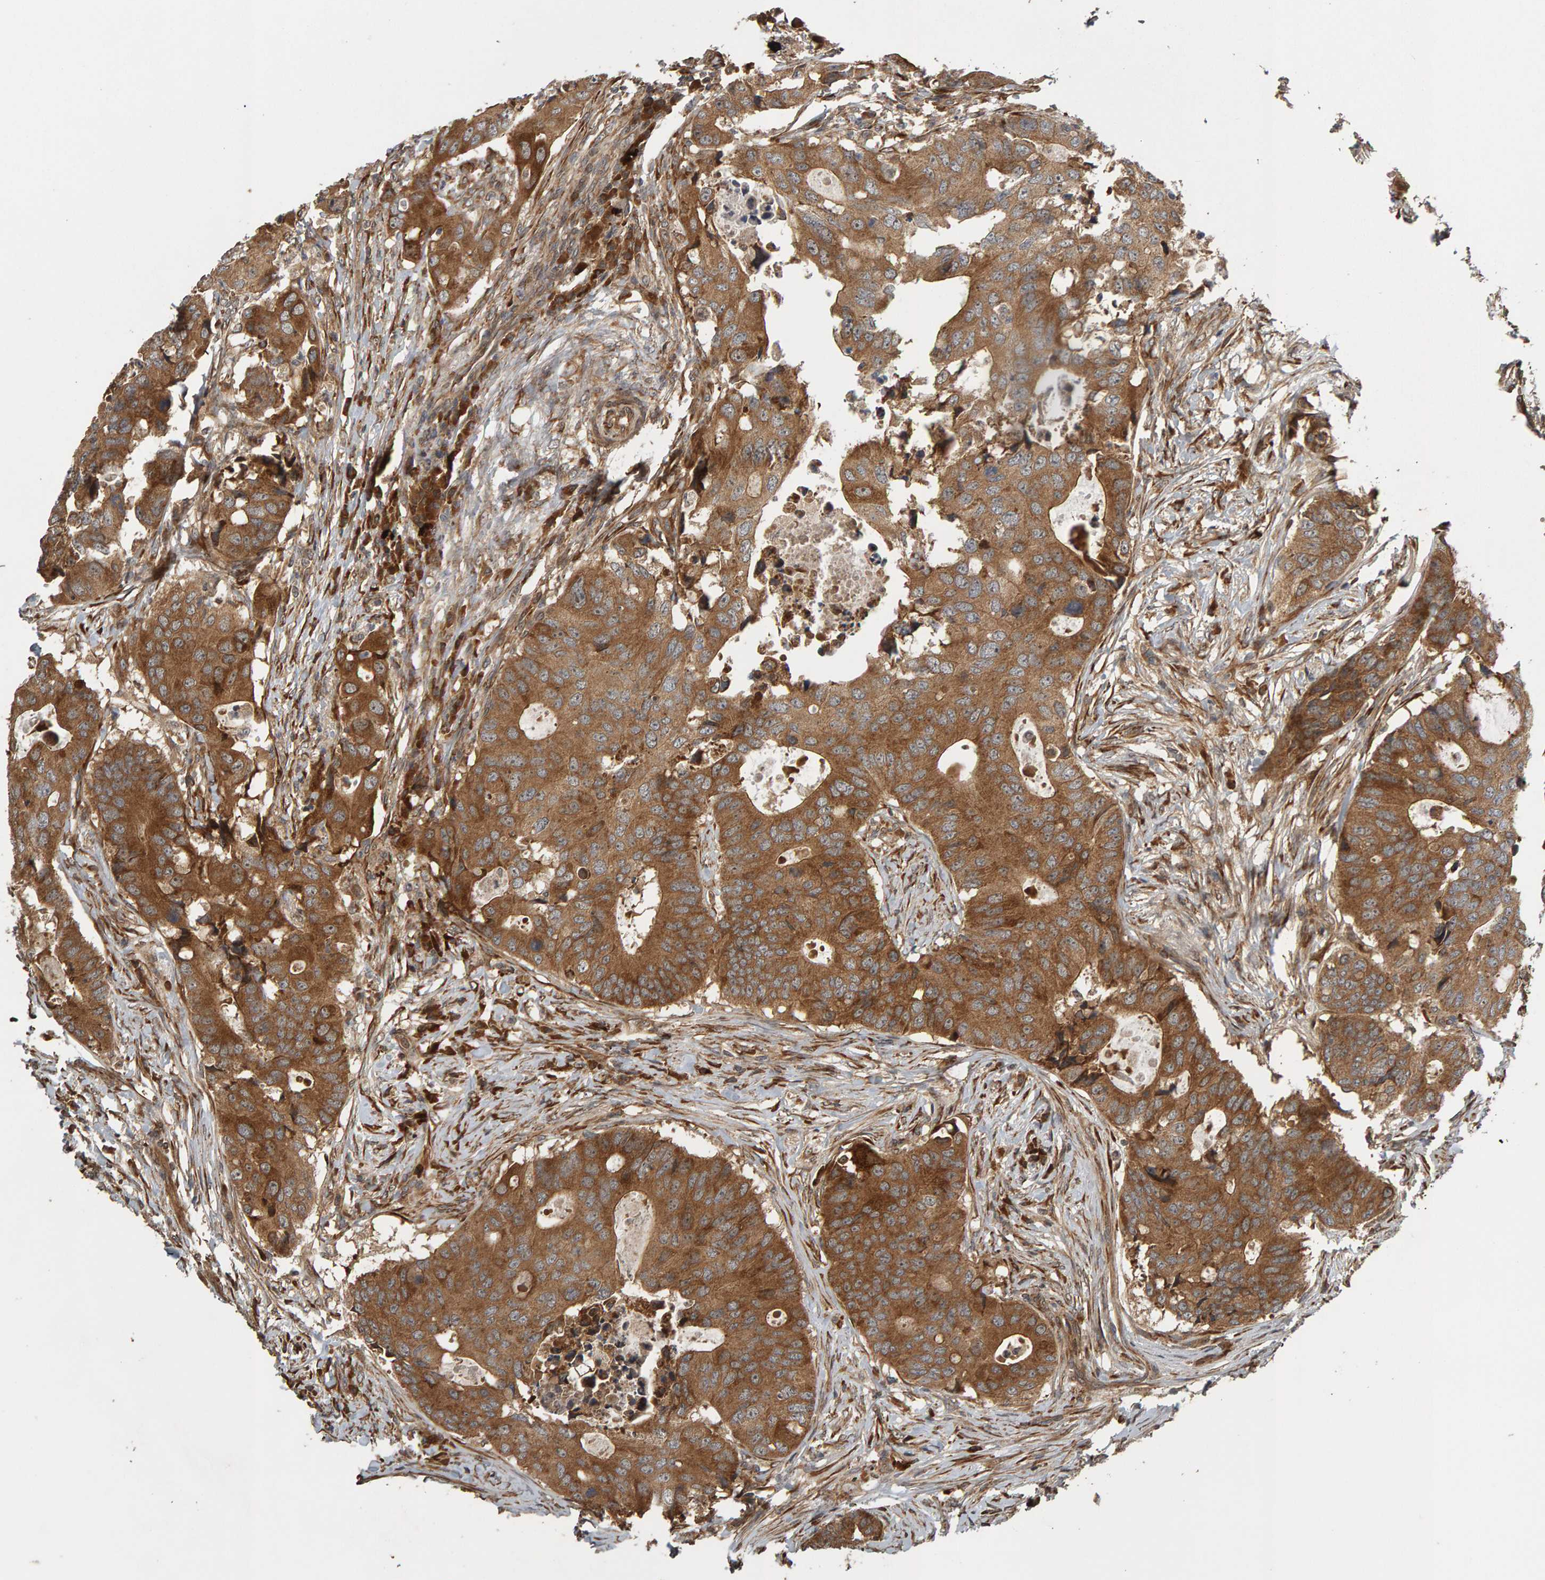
{"staining": {"intensity": "moderate", "quantity": ">75%", "location": "cytoplasmic/membranous"}, "tissue": "colorectal cancer", "cell_type": "Tumor cells", "image_type": "cancer", "snomed": [{"axis": "morphology", "description": "Adenocarcinoma, NOS"}, {"axis": "topography", "description": "Colon"}], "caption": "Protein staining of adenocarcinoma (colorectal) tissue reveals moderate cytoplasmic/membranous positivity in about >75% of tumor cells.", "gene": "ZFAND1", "patient": {"sex": "male", "age": 71}}